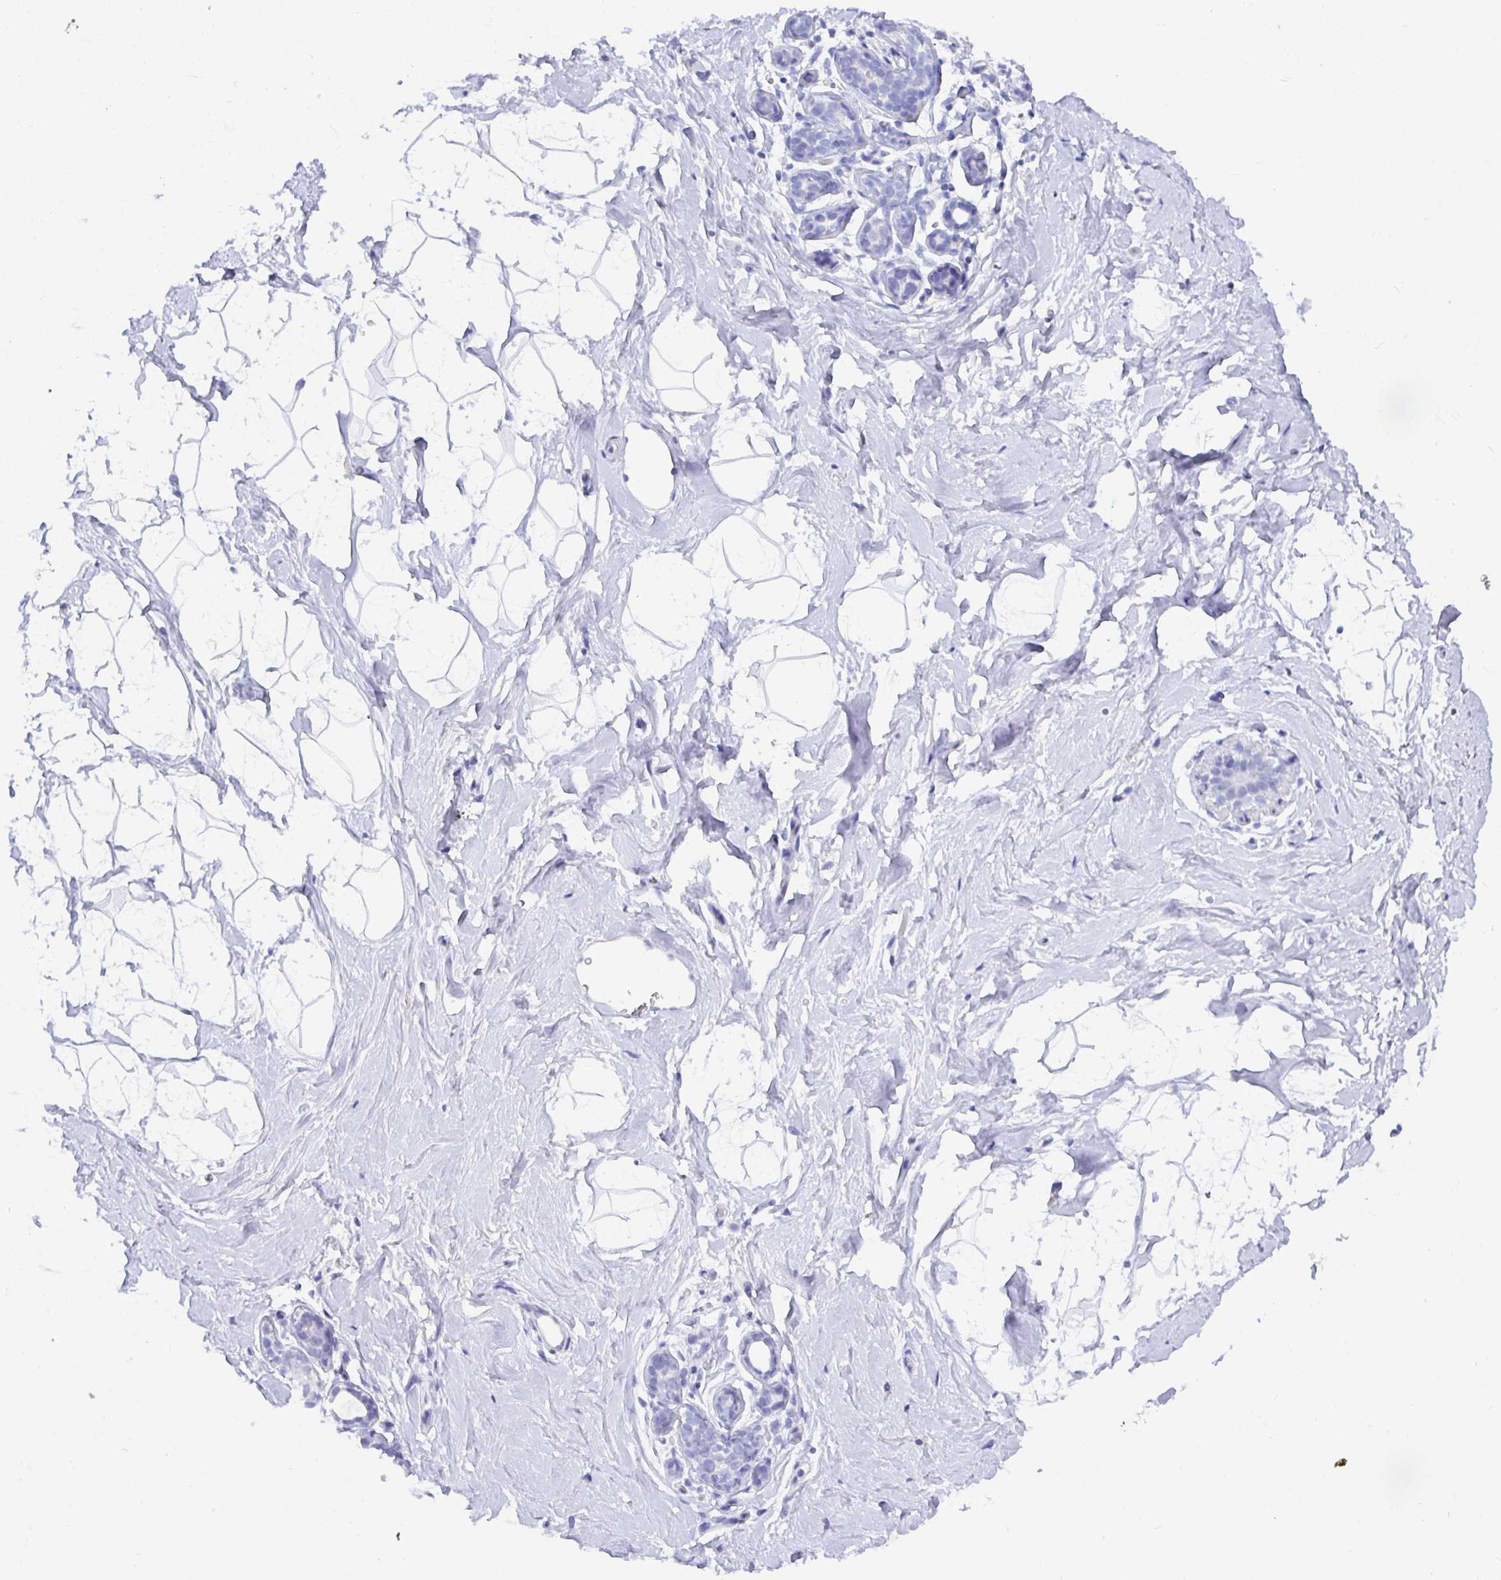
{"staining": {"intensity": "negative", "quantity": "none", "location": "none"}, "tissue": "breast", "cell_type": "Adipocytes", "image_type": "normal", "snomed": [{"axis": "morphology", "description": "Normal tissue, NOS"}, {"axis": "topography", "description": "Breast"}], "caption": "DAB immunohistochemical staining of unremarkable breast displays no significant staining in adipocytes.", "gene": "TMEM241", "patient": {"sex": "female", "age": 32}}